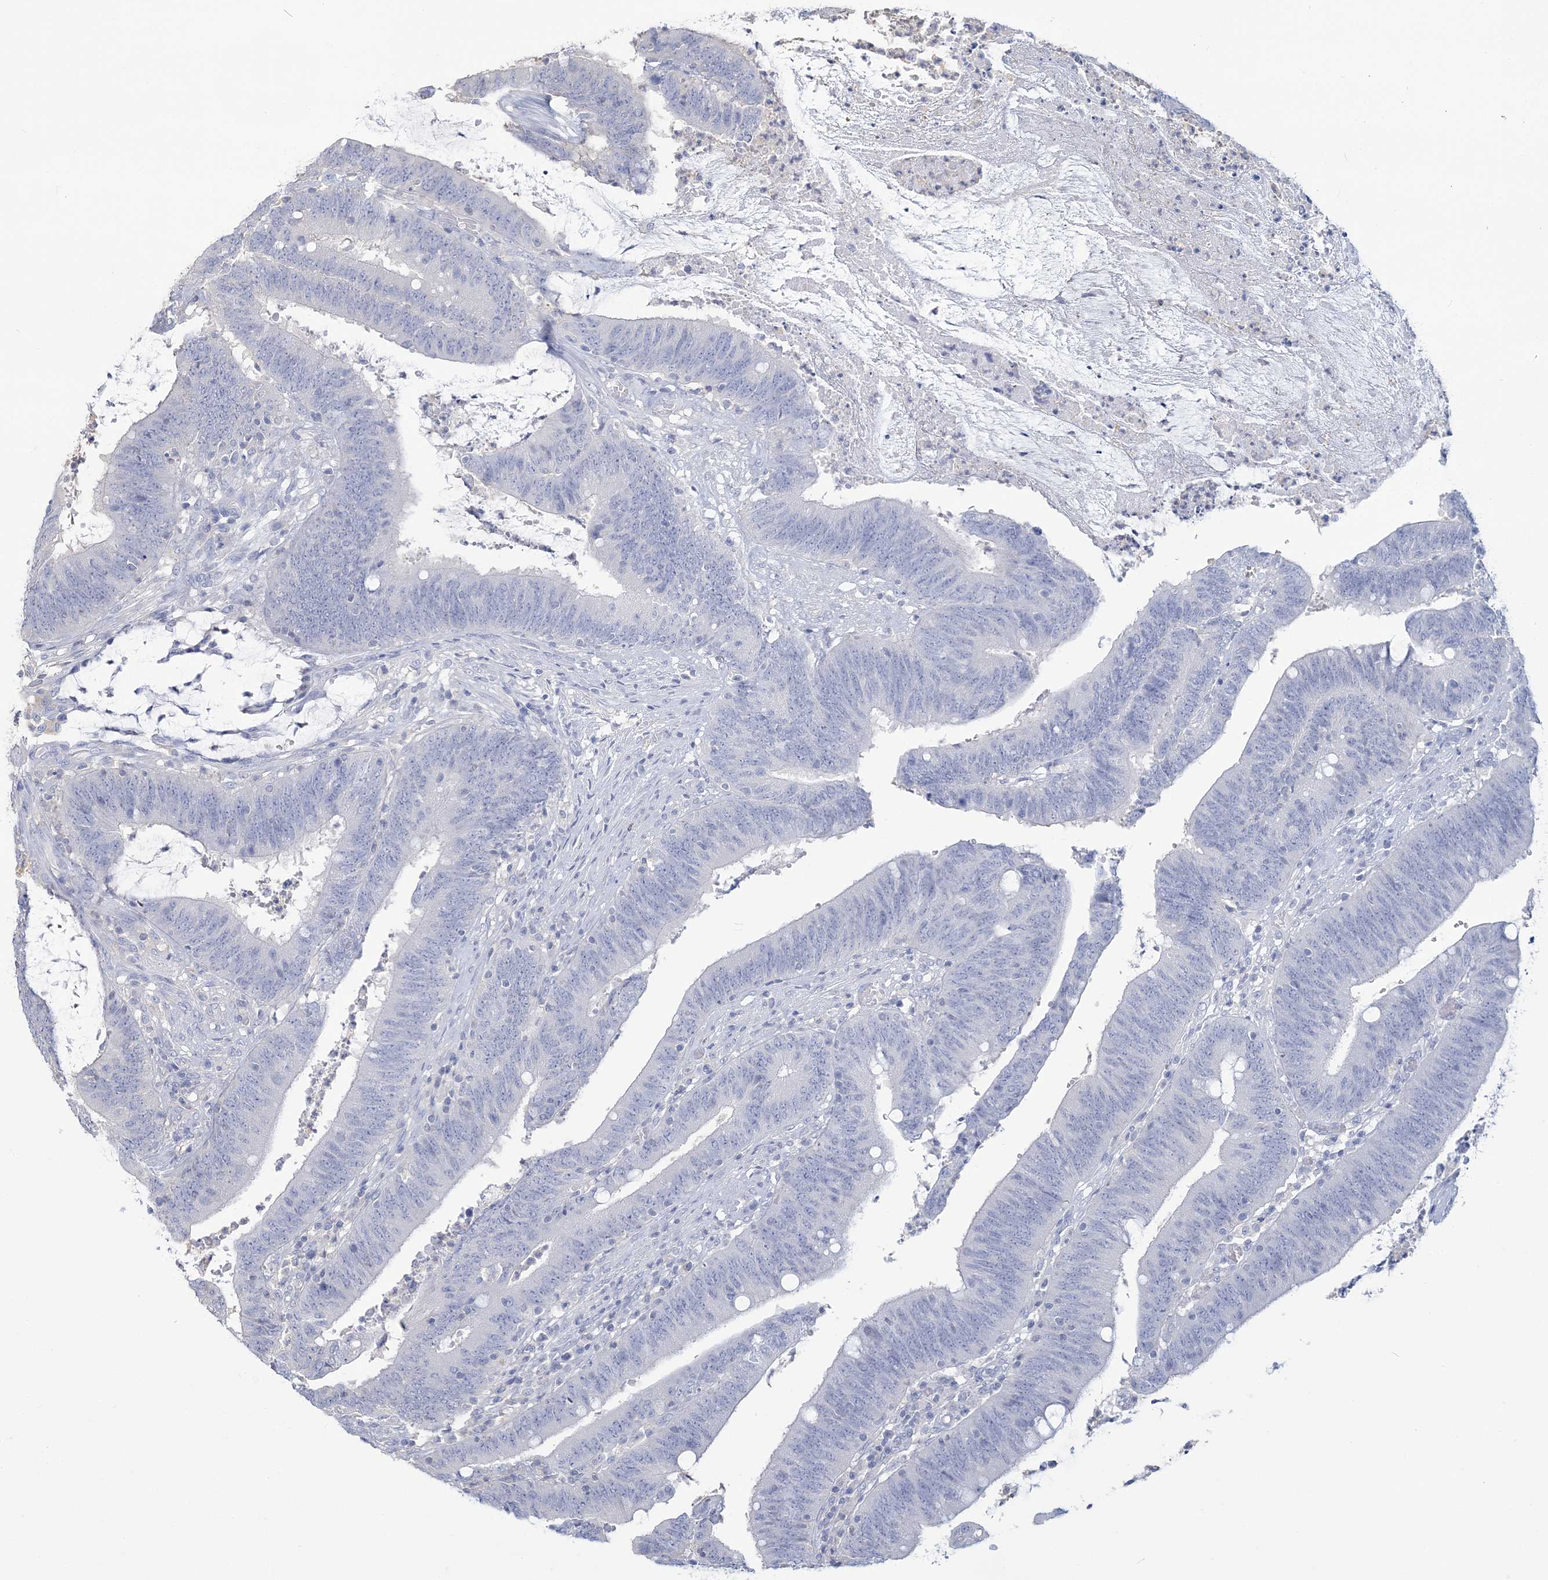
{"staining": {"intensity": "negative", "quantity": "none", "location": "none"}, "tissue": "colorectal cancer", "cell_type": "Tumor cells", "image_type": "cancer", "snomed": [{"axis": "morphology", "description": "Adenocarcinoma, NOS"}, {"axis": "topography", "description": "Rectum"}], "caption": "A high-resolution histopathology image shows immunohistochemistry (IHC) staining of colorectal cancer, which displays no significant expression in tumor cells.", "gene": "ANKS1A", "patient": {"sex": "female", "age": 66}}